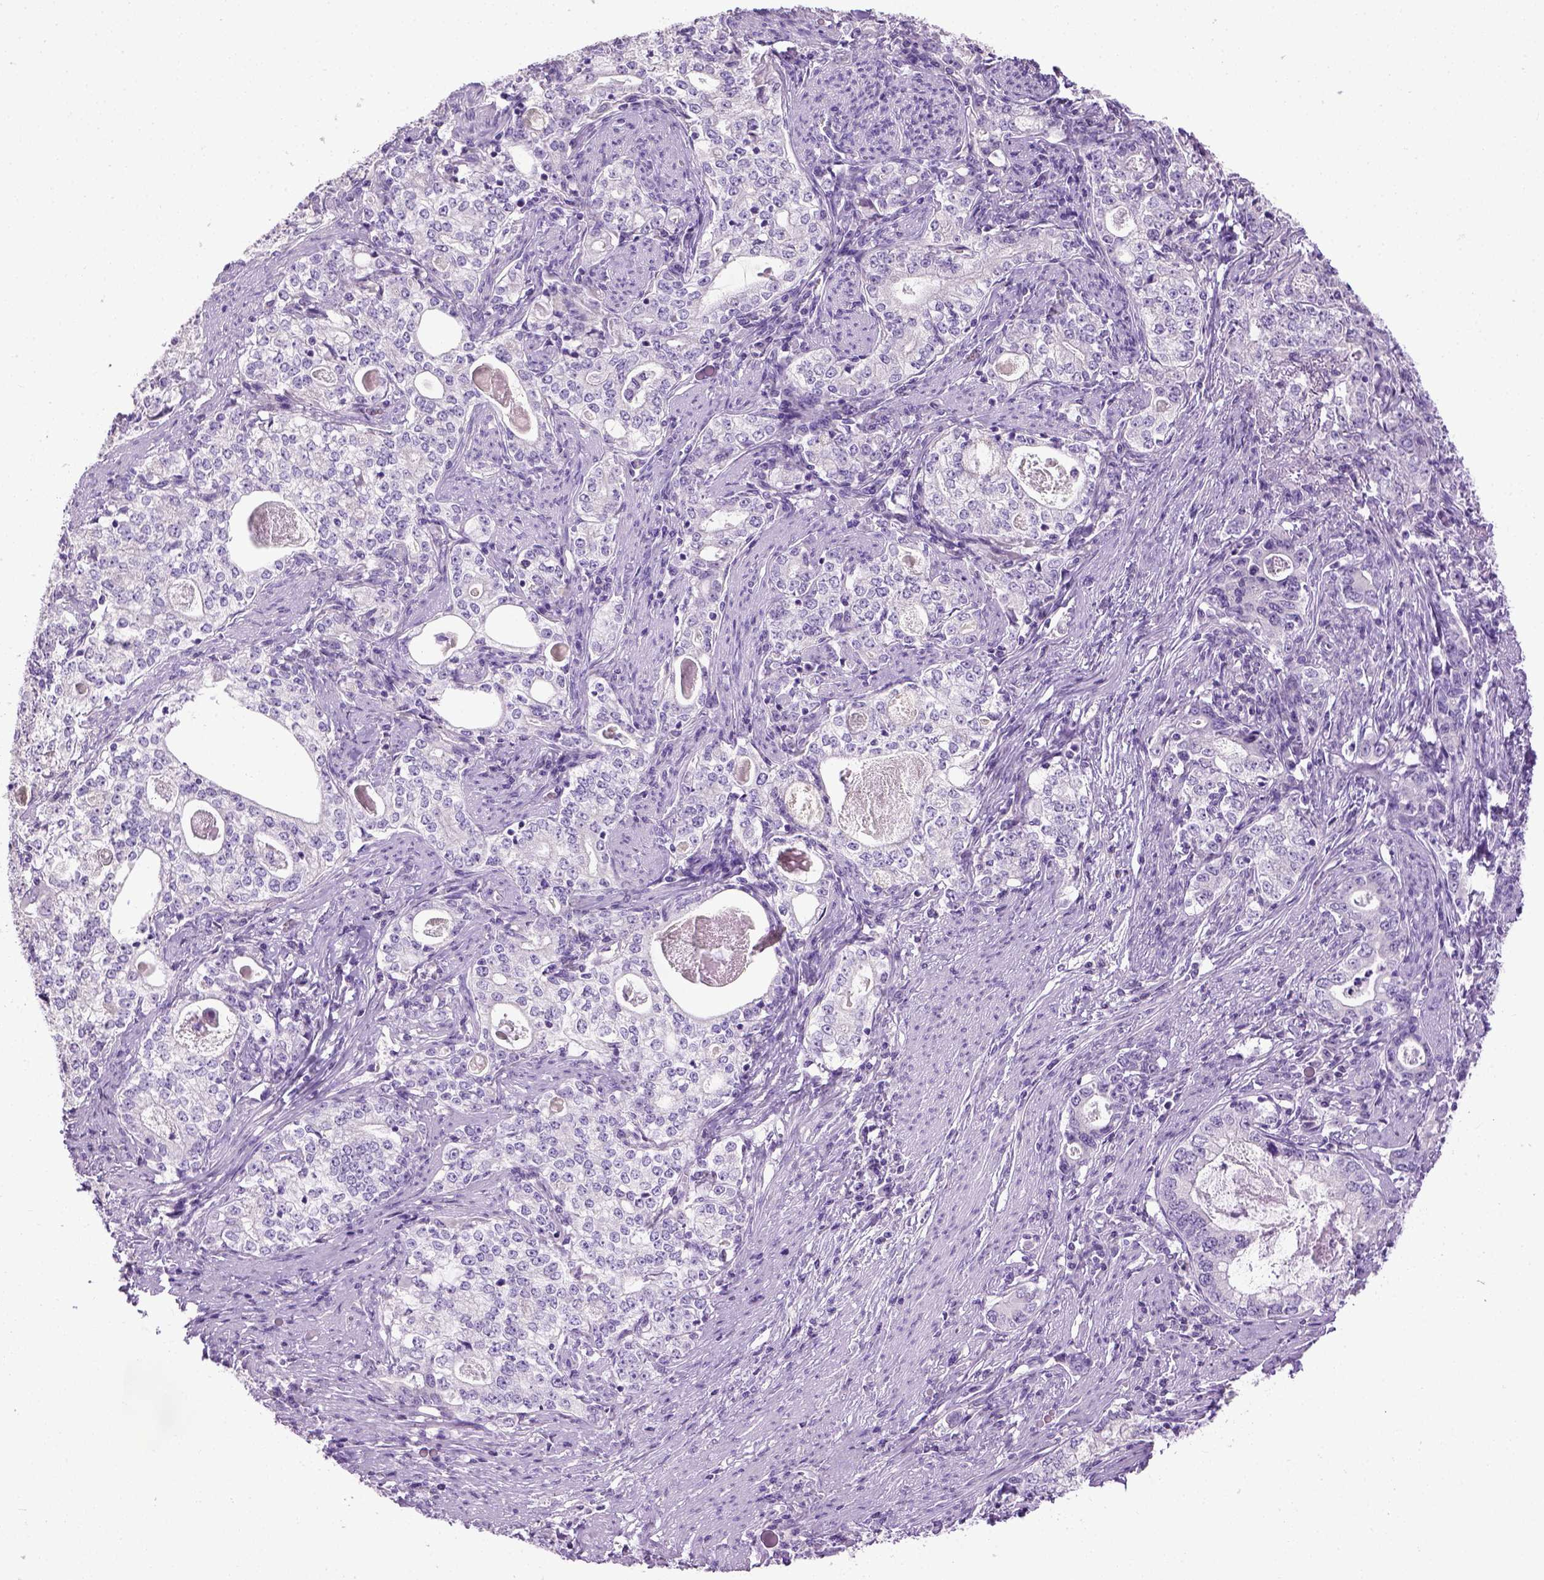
{"staining": {"intensity": "negative", "quantity": "none", "location": "none"}, "tissue": "stomach cancer", "cell_type": "Tumor cells", "image_type": "cancer", "snomed": [{"axis": "morphology", "description": "Adenocarcinoma, NOS"}, {"axis": "topography", "description": "Stomach, lower"}], "caption": "The IHC micrograph has no significant expression in tumor cells of stomach adenocarcinoma tissue. The staining is performed using DAB (3,3'-diaminobenzidine) brown chromogen with nuclei counter-stained in using hematoxylin.", "gene": "CYP24A1", "patient": {"sex": "female", "age": 72}}